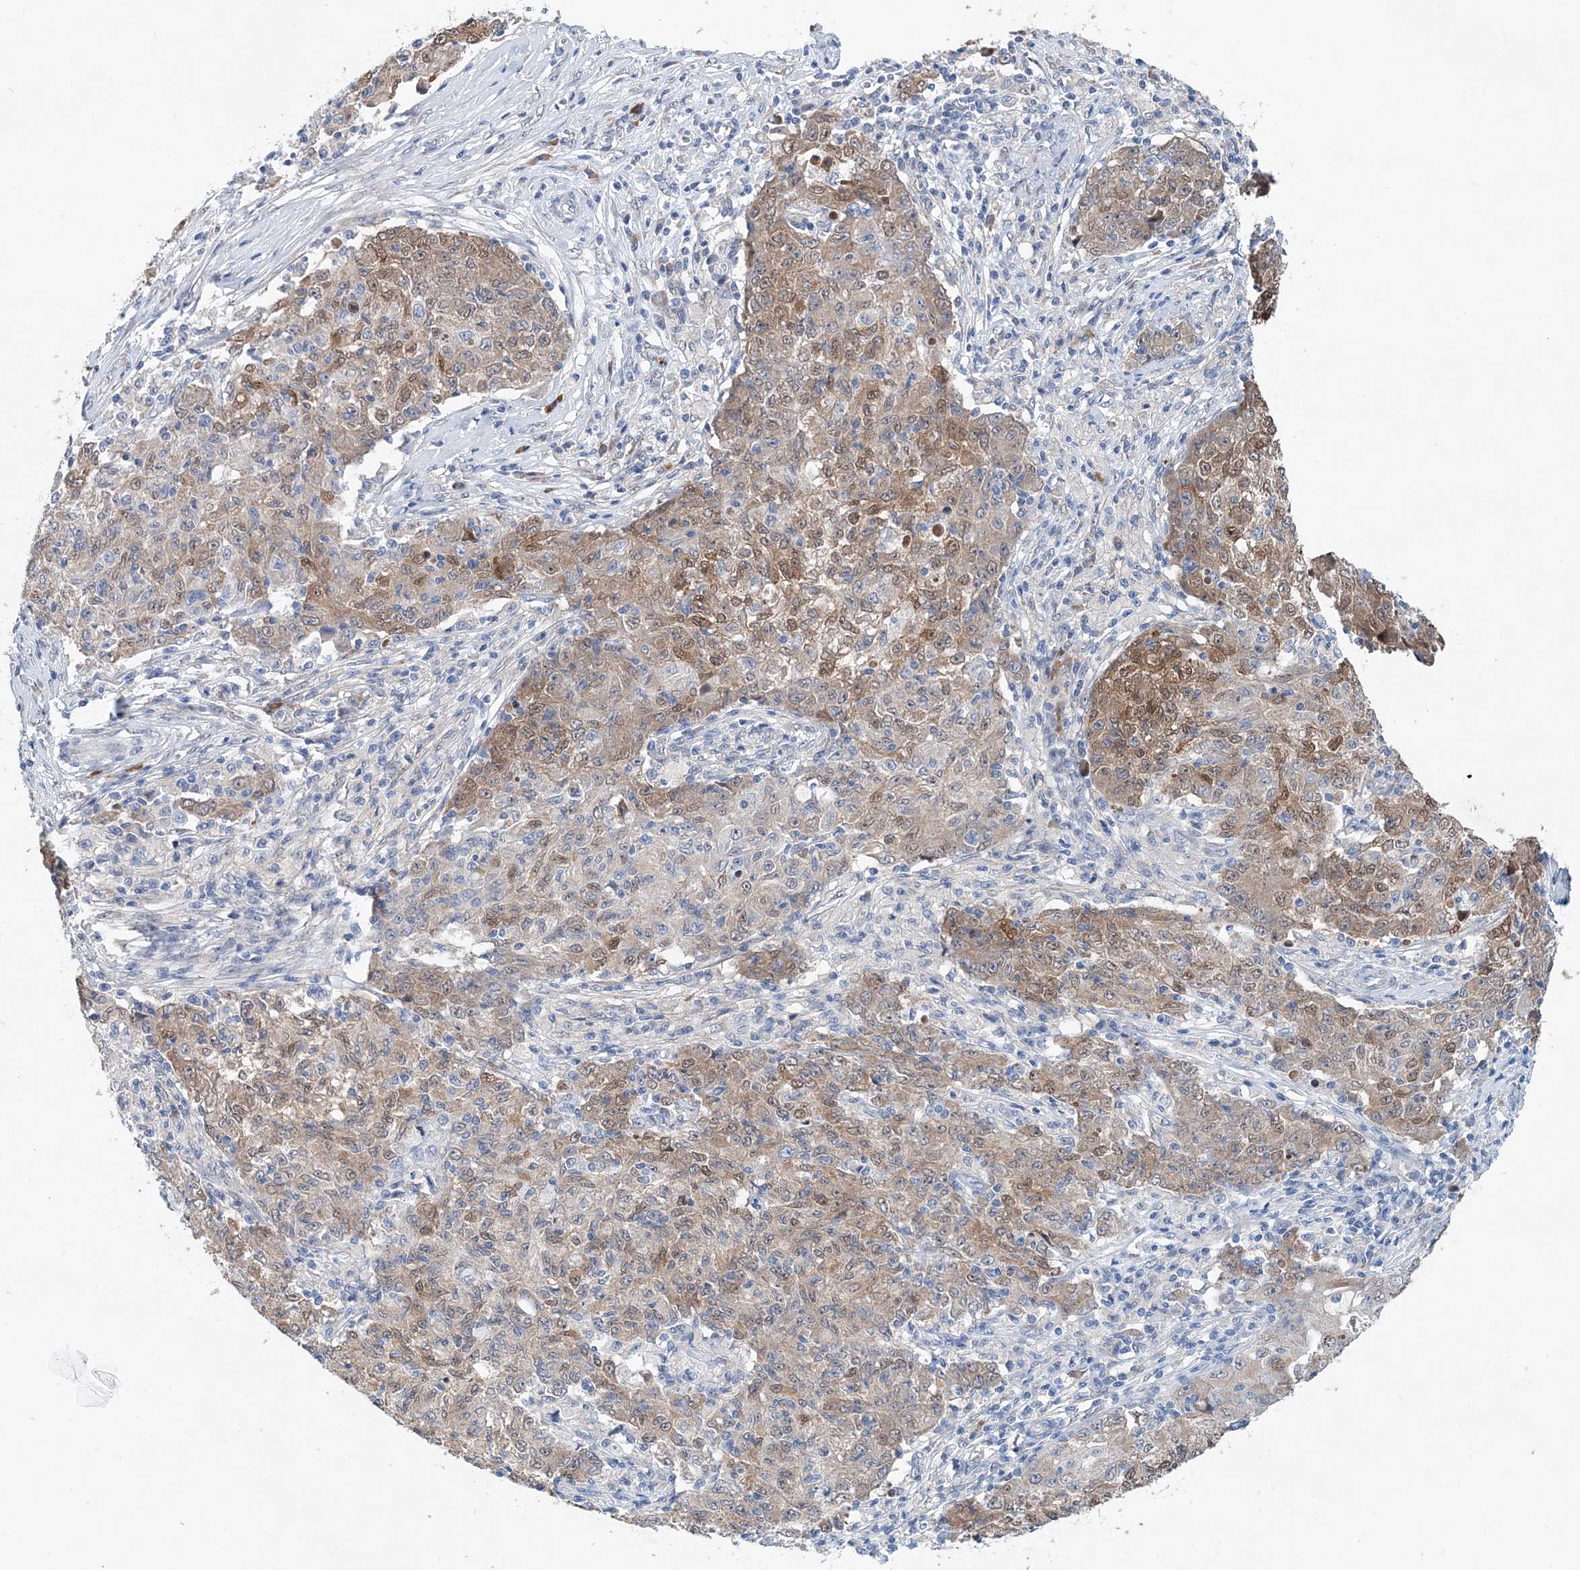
{"staining": {"intensity": "moderate", "quantity": "25%-75%", "location": "cytoplasmic/membranous"}, "tissue": "ovarian cancer", "cell_type": "Tumor cells", "image_type": "cancer", "snomed": [{"axis": "morphology", "description": "Carcinoma, endometroid"}, {"axis": "topography", "description": "Ovary"}], "caption": "IHC histopathology image of neoplastic tissue: ovarian endometroid carcinoma stained using immunohistochemistry (IHC) demonstrates medium levels of moderate protein expression localized specifically in the cytoplasmic/membranous of tumor cells, appearing as a cytoplasmic/membranous brown color.", "gene": "PFN2", "patient": {"sex": "female", "age": 42}}